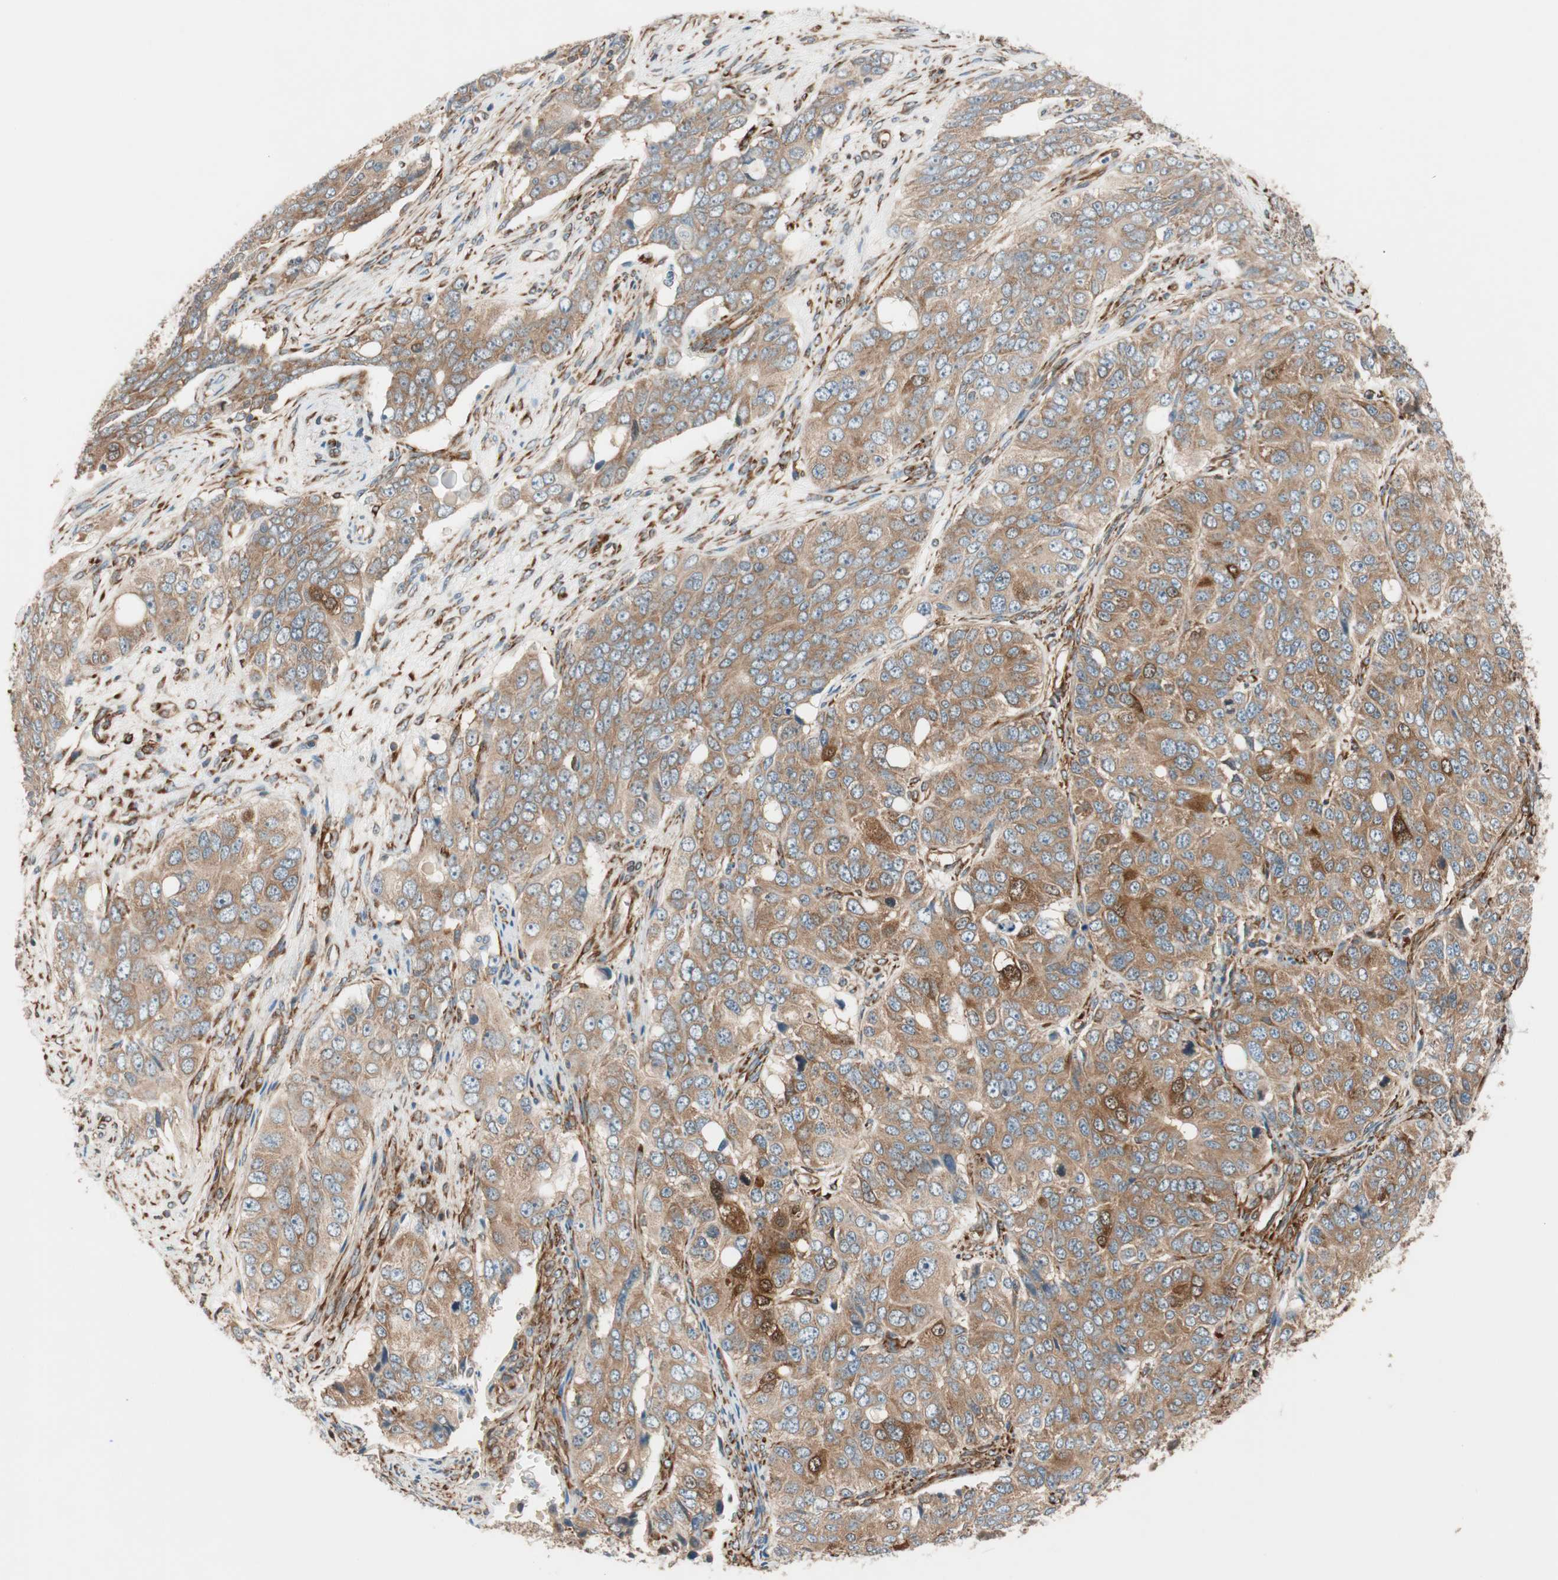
{"staining": {"intensity": "moderate", "quantity": ">75%", "location": "cytoplasmic/membranous"}, "tissue": "ovarian cancer", "cell_type": "Tumor cells", "image_type": "cancer", "snomed": [{"axis": "morphology", "description": "Carcinoma, endometroid"}, {"axis": "topography", "description": "Ovary"}], "caption": "Brown immunohistochemical staining in human ovarian cancer shows moderate cytoplasmic/membranous staining in approximately >75% of tumor cells. (DAB (3,3'-diaminobenzidine) = brown stain, brightfield microscopy at high magnification).", "gene": "WASL", "patient": {"sex": "female", "age": 51}}